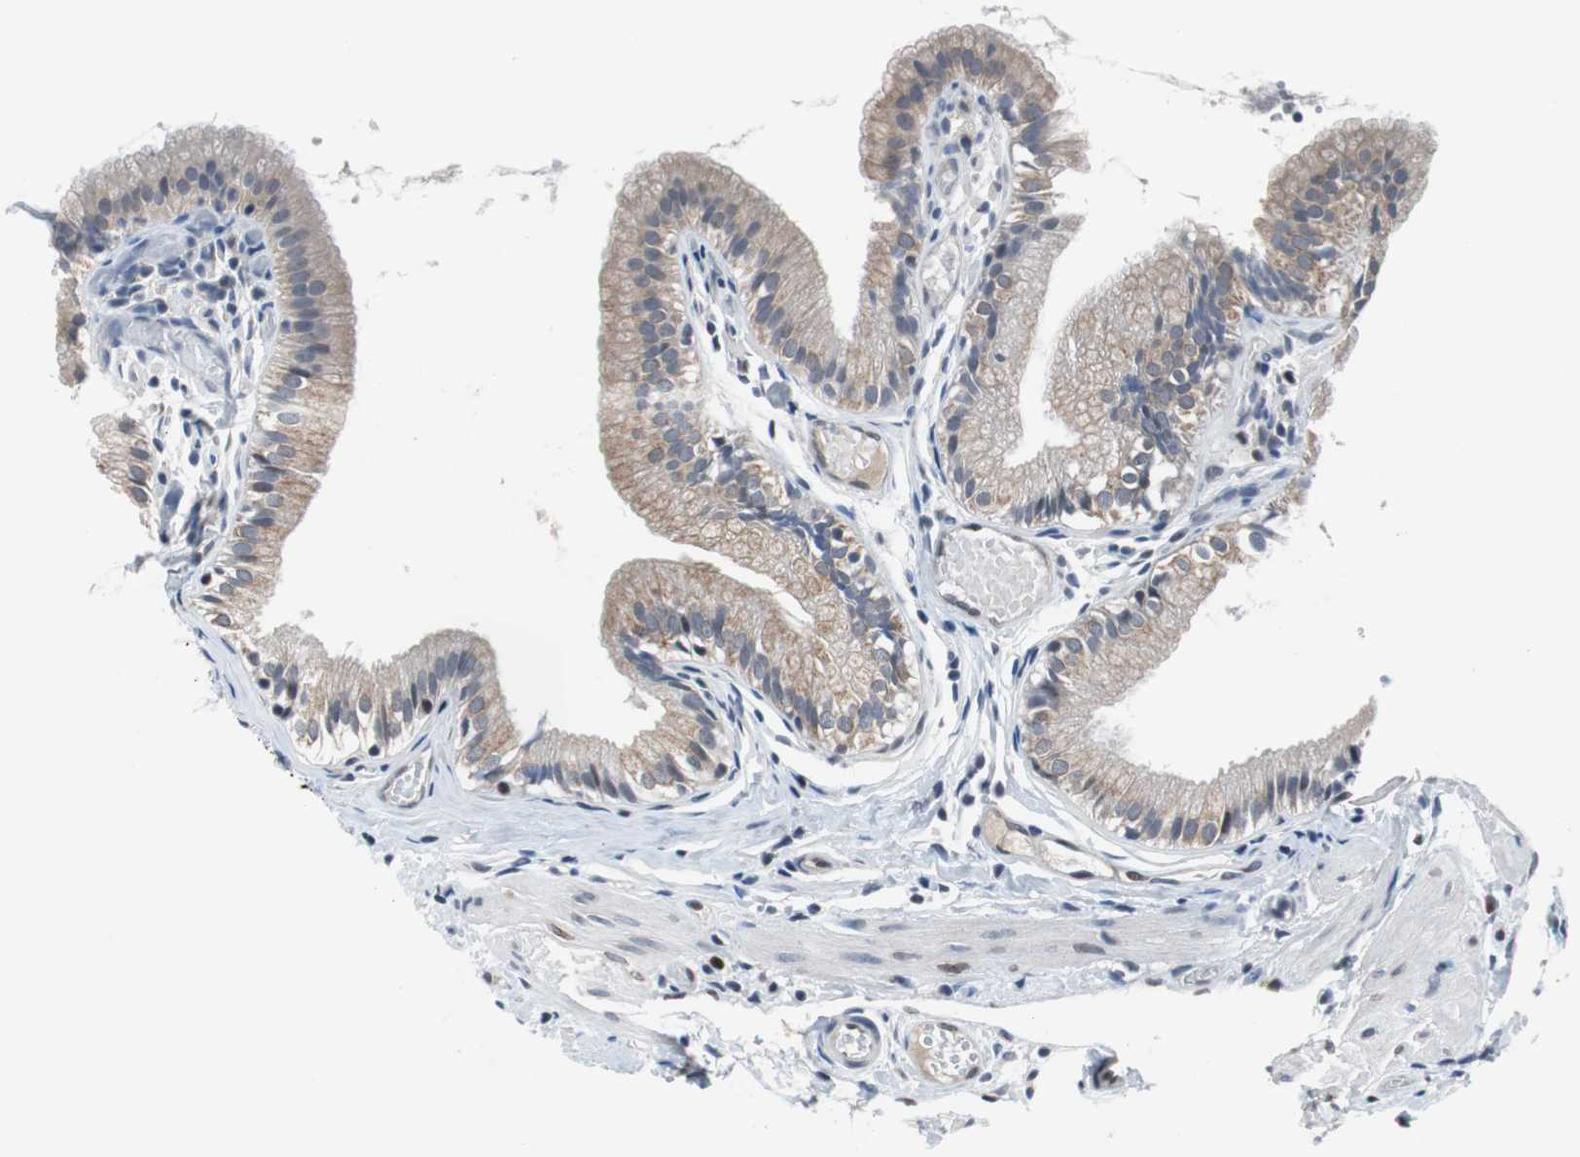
{"staining": {"intensity": "weak", "quantity": "25%-75%", "location": "cytoplasmic/membranous"}, "tissue": "gallbladder", "cell_type": "Glandular cells", "image_type": "normal", "snomed": [{"axis": "morphology", "description": "Normal tissue, NOS"}, {"axis": "topography", "description": "Gallbladder"}], "caption": "A brown stain shows weak cytoplasmic/membranous staining of a protein in glandular cells of unremarkable human gallbladder.", "gene": "TP63", "patient": {"sex": "female", "age": 26}}